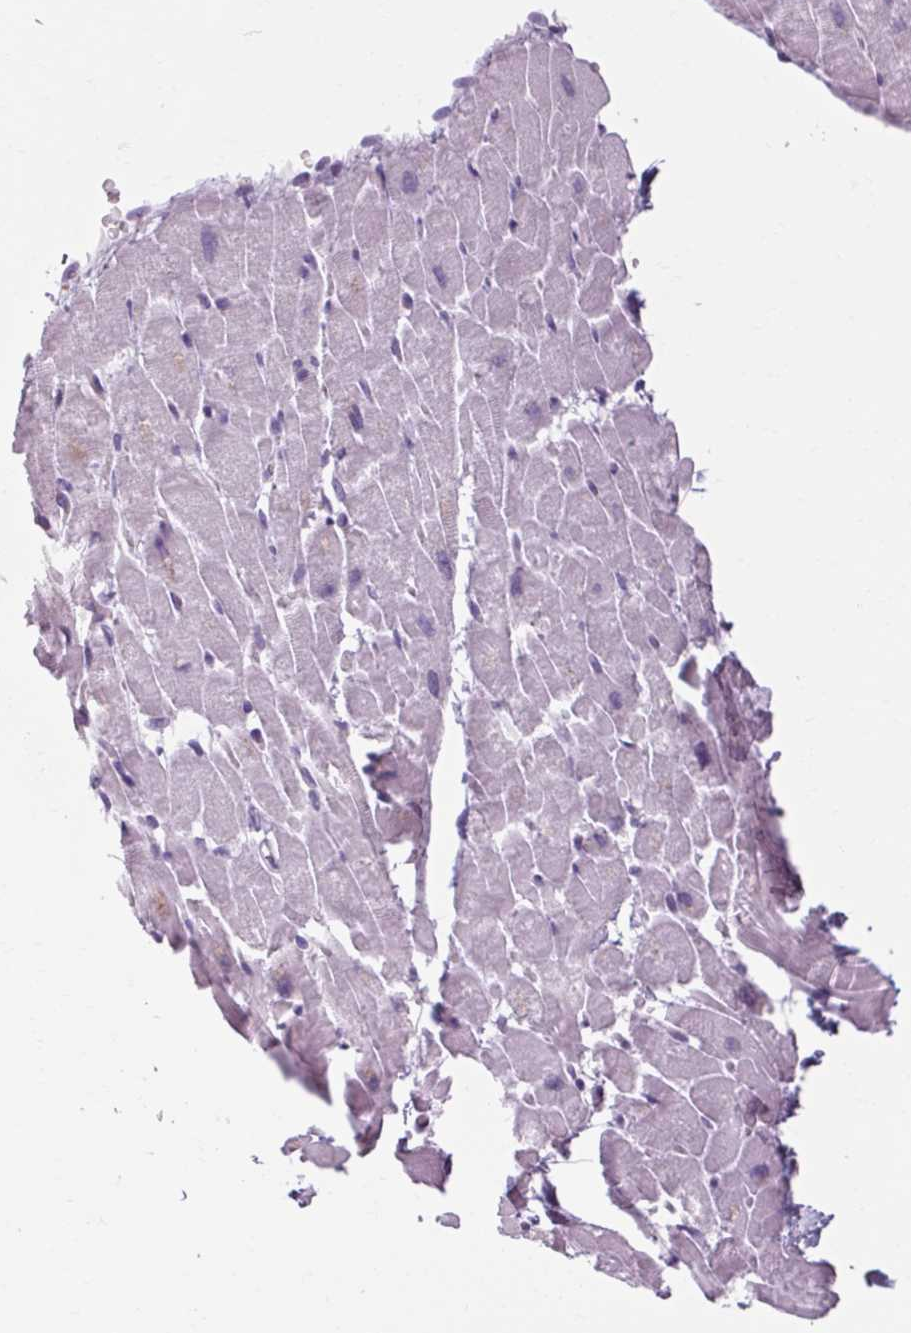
{"staining": {"intensity": "negative", "quantity": "none", "location": "none"}, "tissue": "heart muscle", "cell_type": "Cardiomyocytes", "image_type": "normal", "snomed": [{"axis": "morphology", "description": "Normal tissue, NOS"}, {"axis": "topography", "description": "Heart"}], "caption": "IHC photomicrograph of benign heart muscle: human heart muscle stained with DAB (3,3'-diaminobenzidine) demonstrates no significant protein positivity in cardiomyocytes.", "gene": "POMC", "patient": {"sex": "male", "age": 37}}